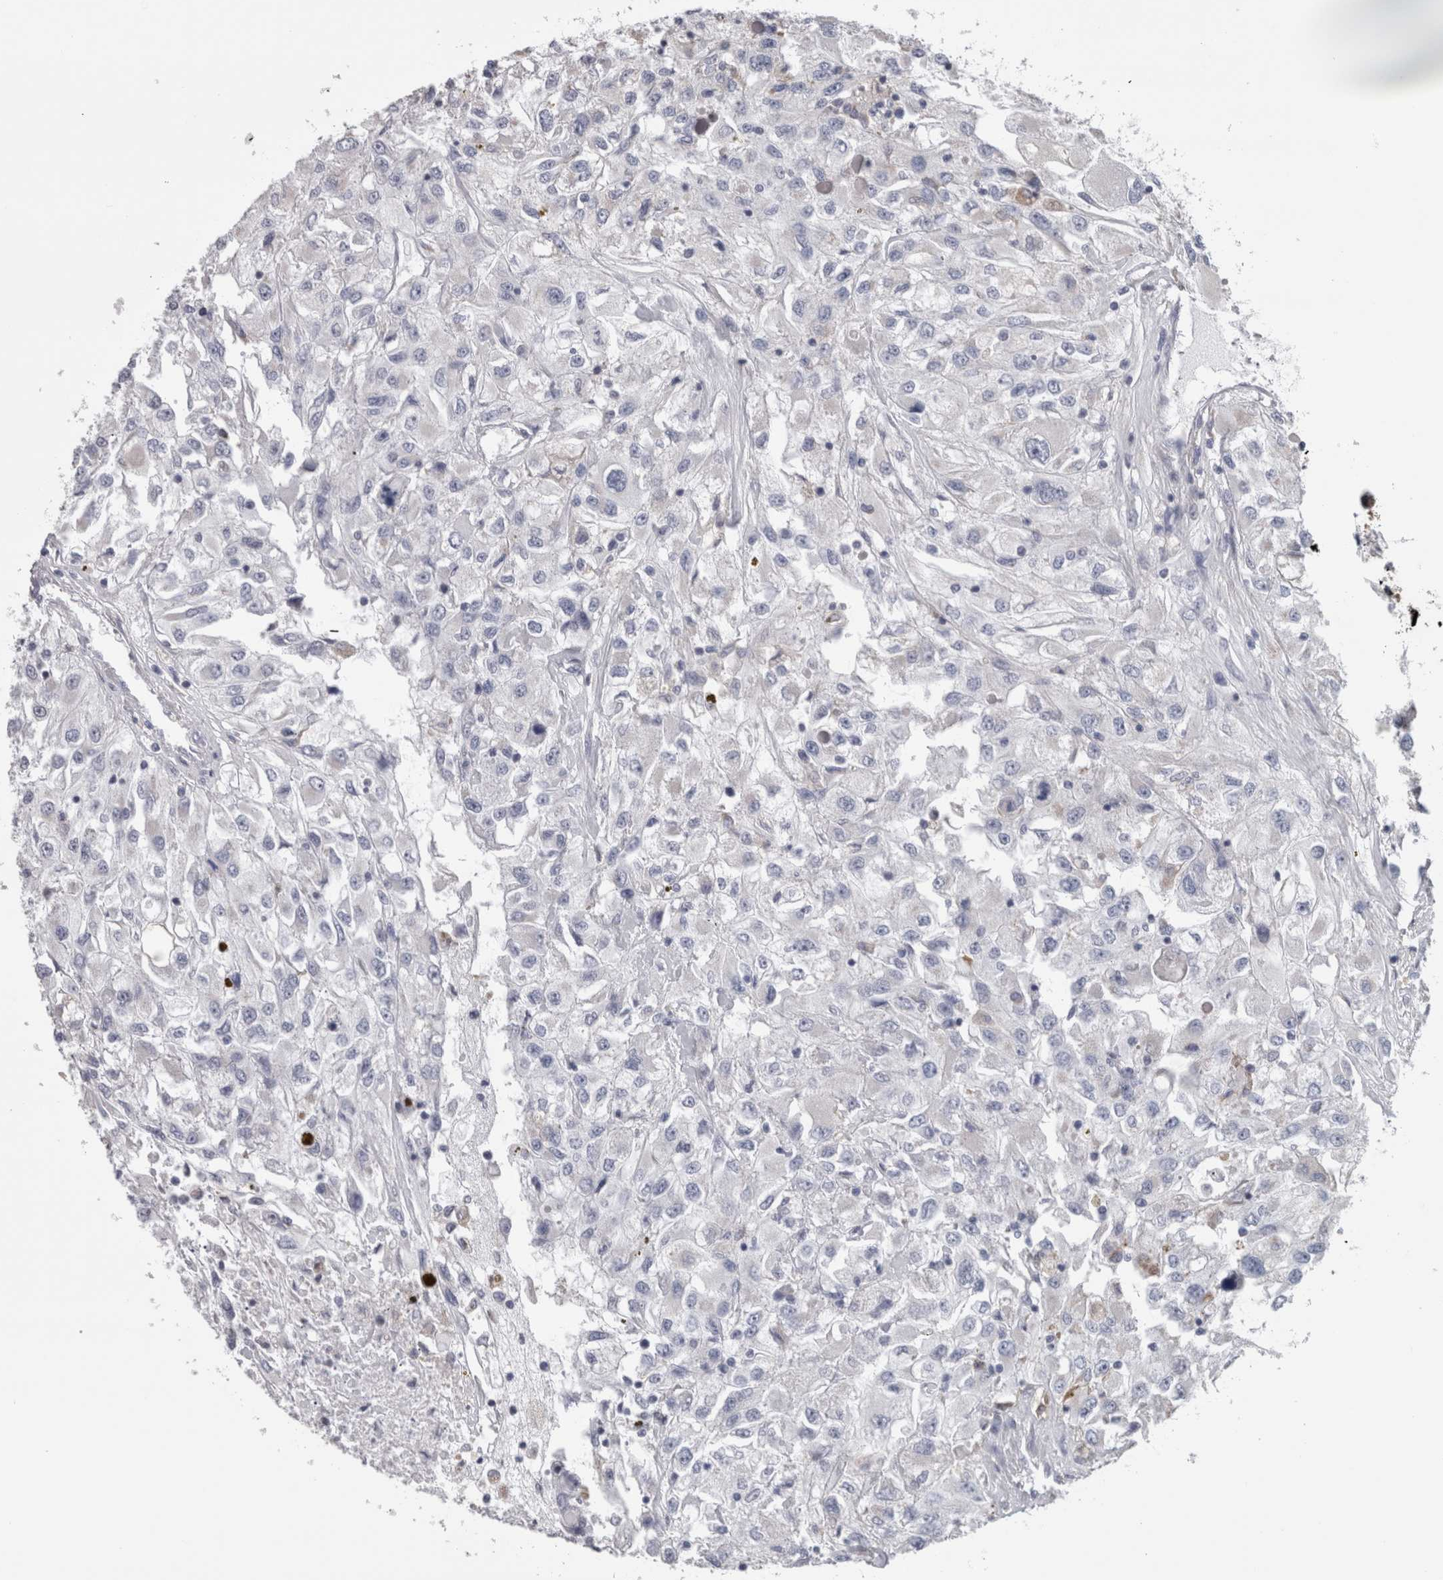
{"staining": {"intensity": "negative", "quantity": "none", "location": "none"}, "tissue": "renal cancer", "cell_type": "Tumor cells", "image_type": "cancer", "snomed": [{"axis": "morphology", "description": "Adenocarcinoma, NOS"}, {"axis": "topography", "description": "Kidney"}], "caption": "DAB (3,3'-diaminobenzidine) immunohistochemical staining of adenocarcinoma (renal) displays no significant staining in tumor cells.", "gene": "GDAP1", "patient": {"sex": "female", "age": 52}}